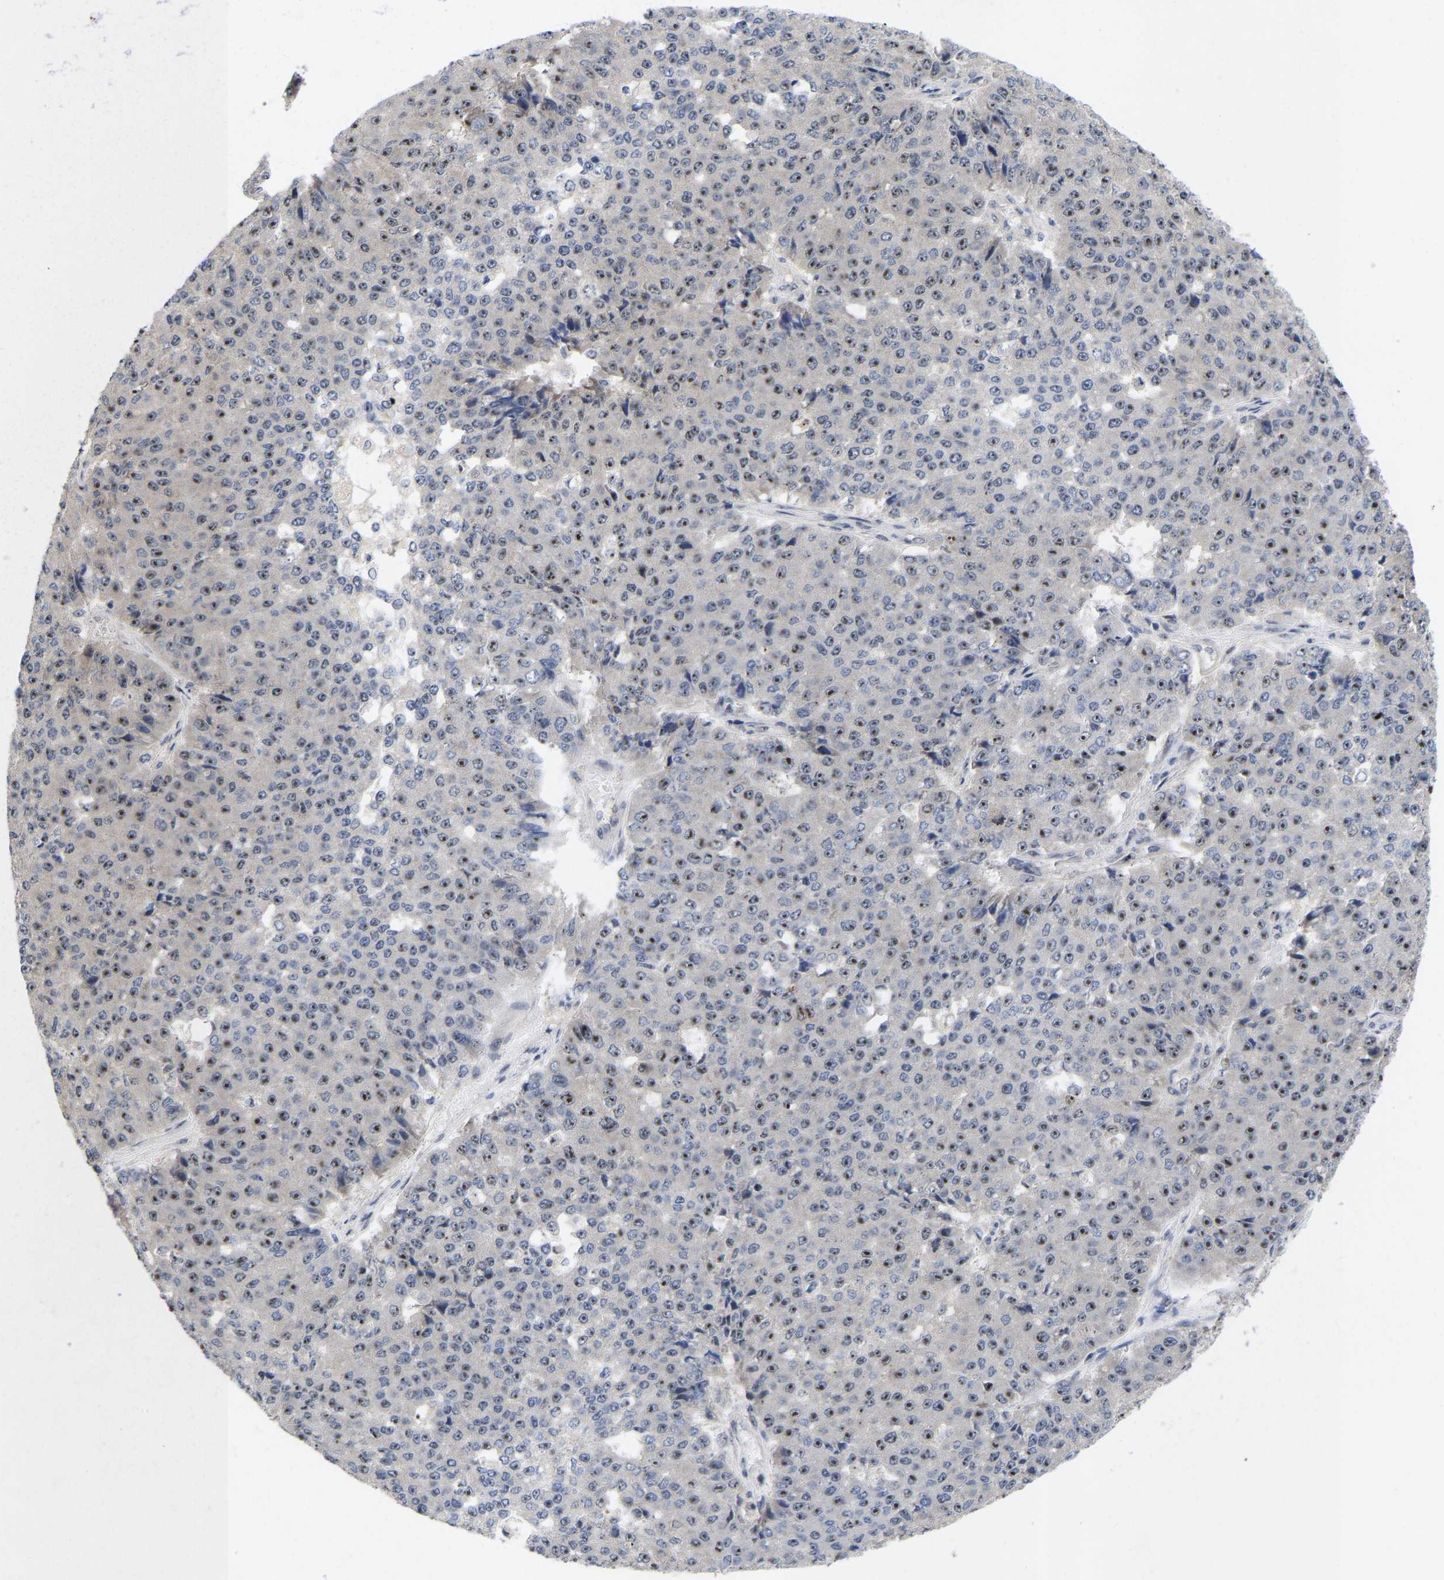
{"staining": {"intensity": "moderate", "quantity": "25%-75%", "location": "nuclear"}, "tissue": "pancreatic cancer", "cell_type": "Tumor cells", "image_type": "cancer", "snomed": [{"axis": "morphology", "description": "Adenocarcinoma, NOS"}, {"axis": "topography", "description": "Pancreas"}], "caption": "Pancreatic cancer tissue reveals moderate nuclear expression in about 25%-75% of tumor cells, visualized by immunohistochemistry.", "gene": "NLE1", "patient": {"sex": "male", "age": 50}}